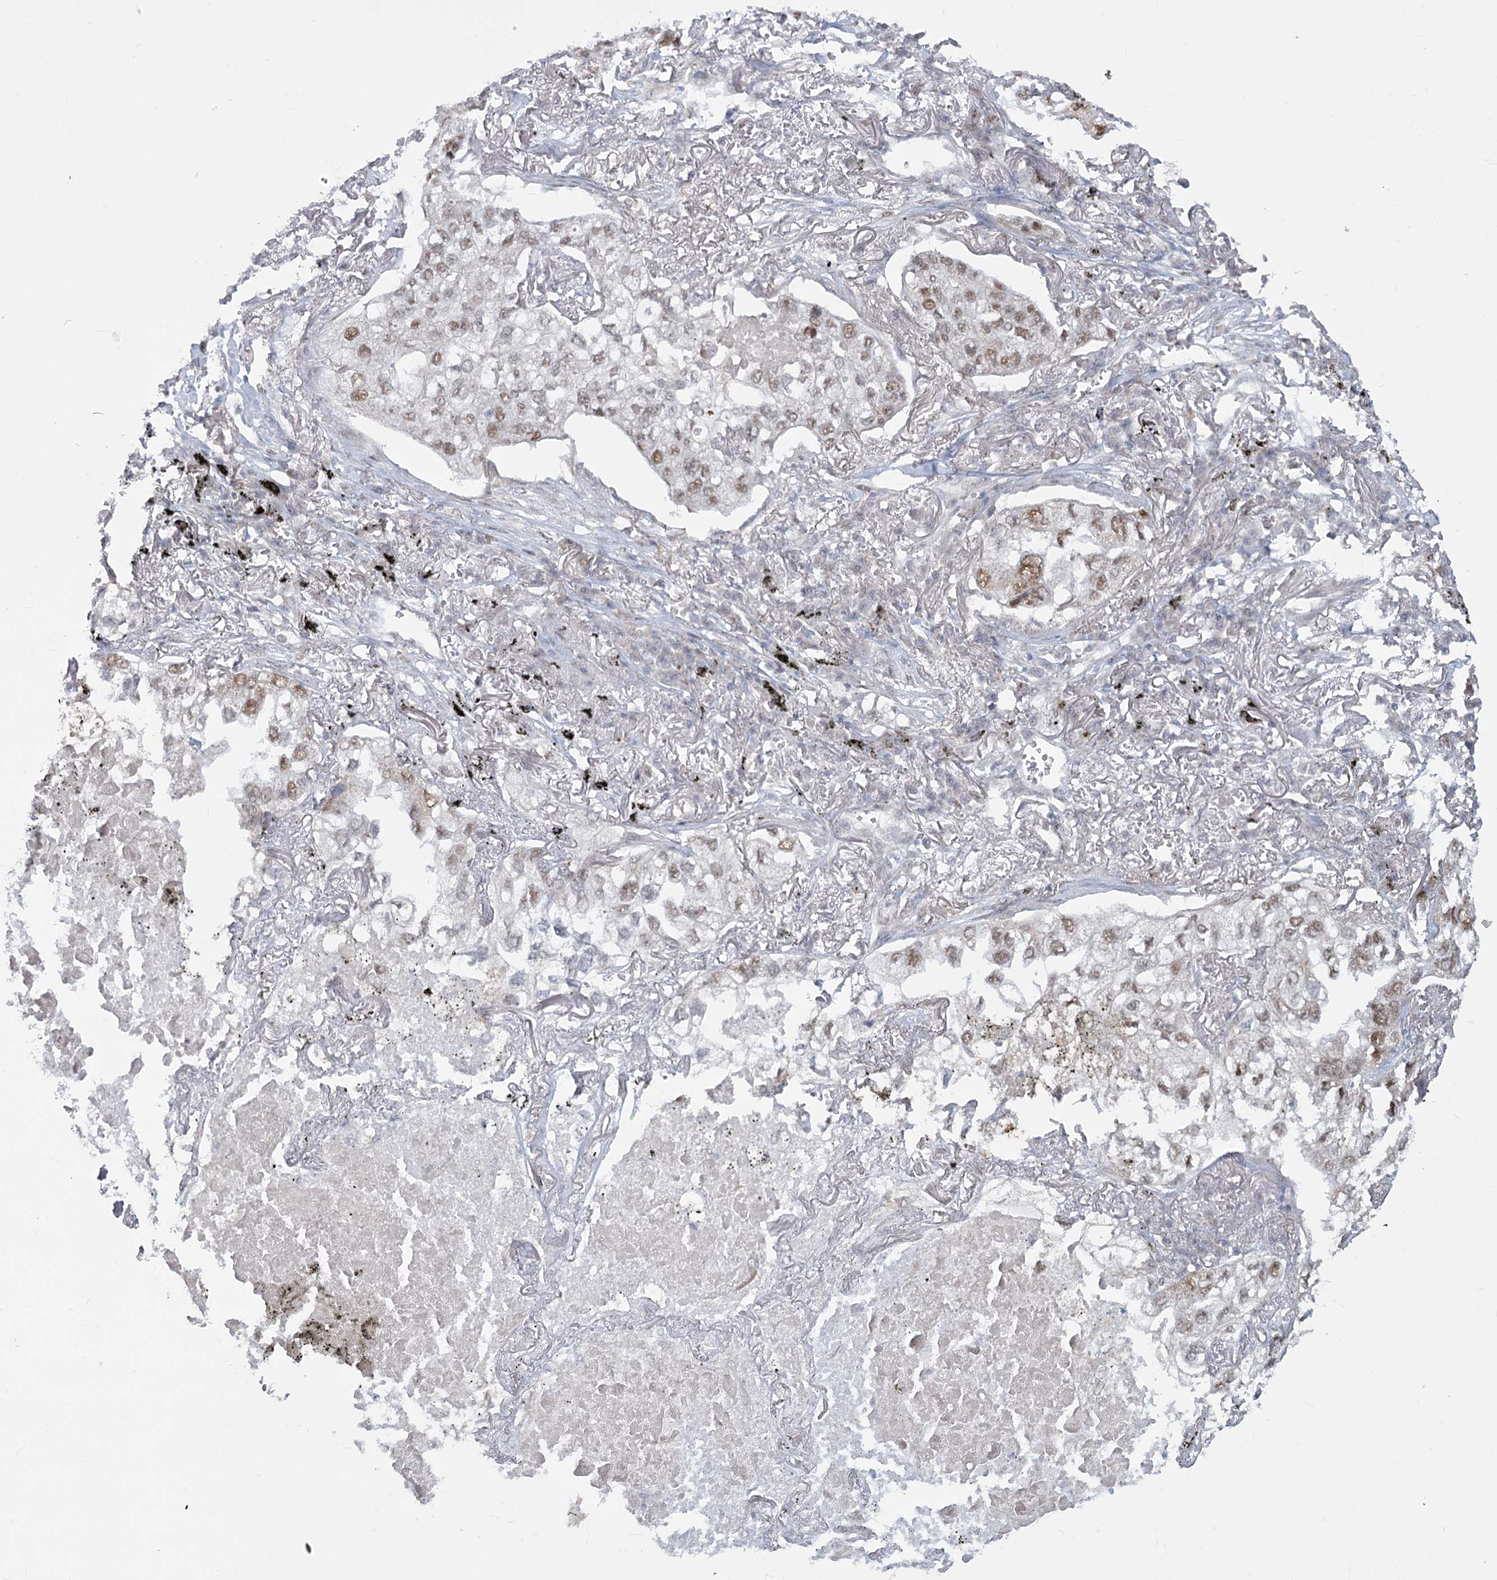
{"staining": {"intensity": "weak", "quantity": ">75%", "location": "nuclear"}, "tissue": "lung cancer", "cell_type": "Tumor cells", "image_type": "cancer", "snomed": [{"axis": "morphology", "description": "Adenocarcinoma, NOS"}, {"axis": "topography", "description": "Lung"}], "caption": "A low amount of weak nuclear positivity is identified in approximately >75% of tumor cells in lung cancer (adenocarcinoma) tissue.", "gene": "MTG1", "patient": {"sex": "male", "age": 65}}